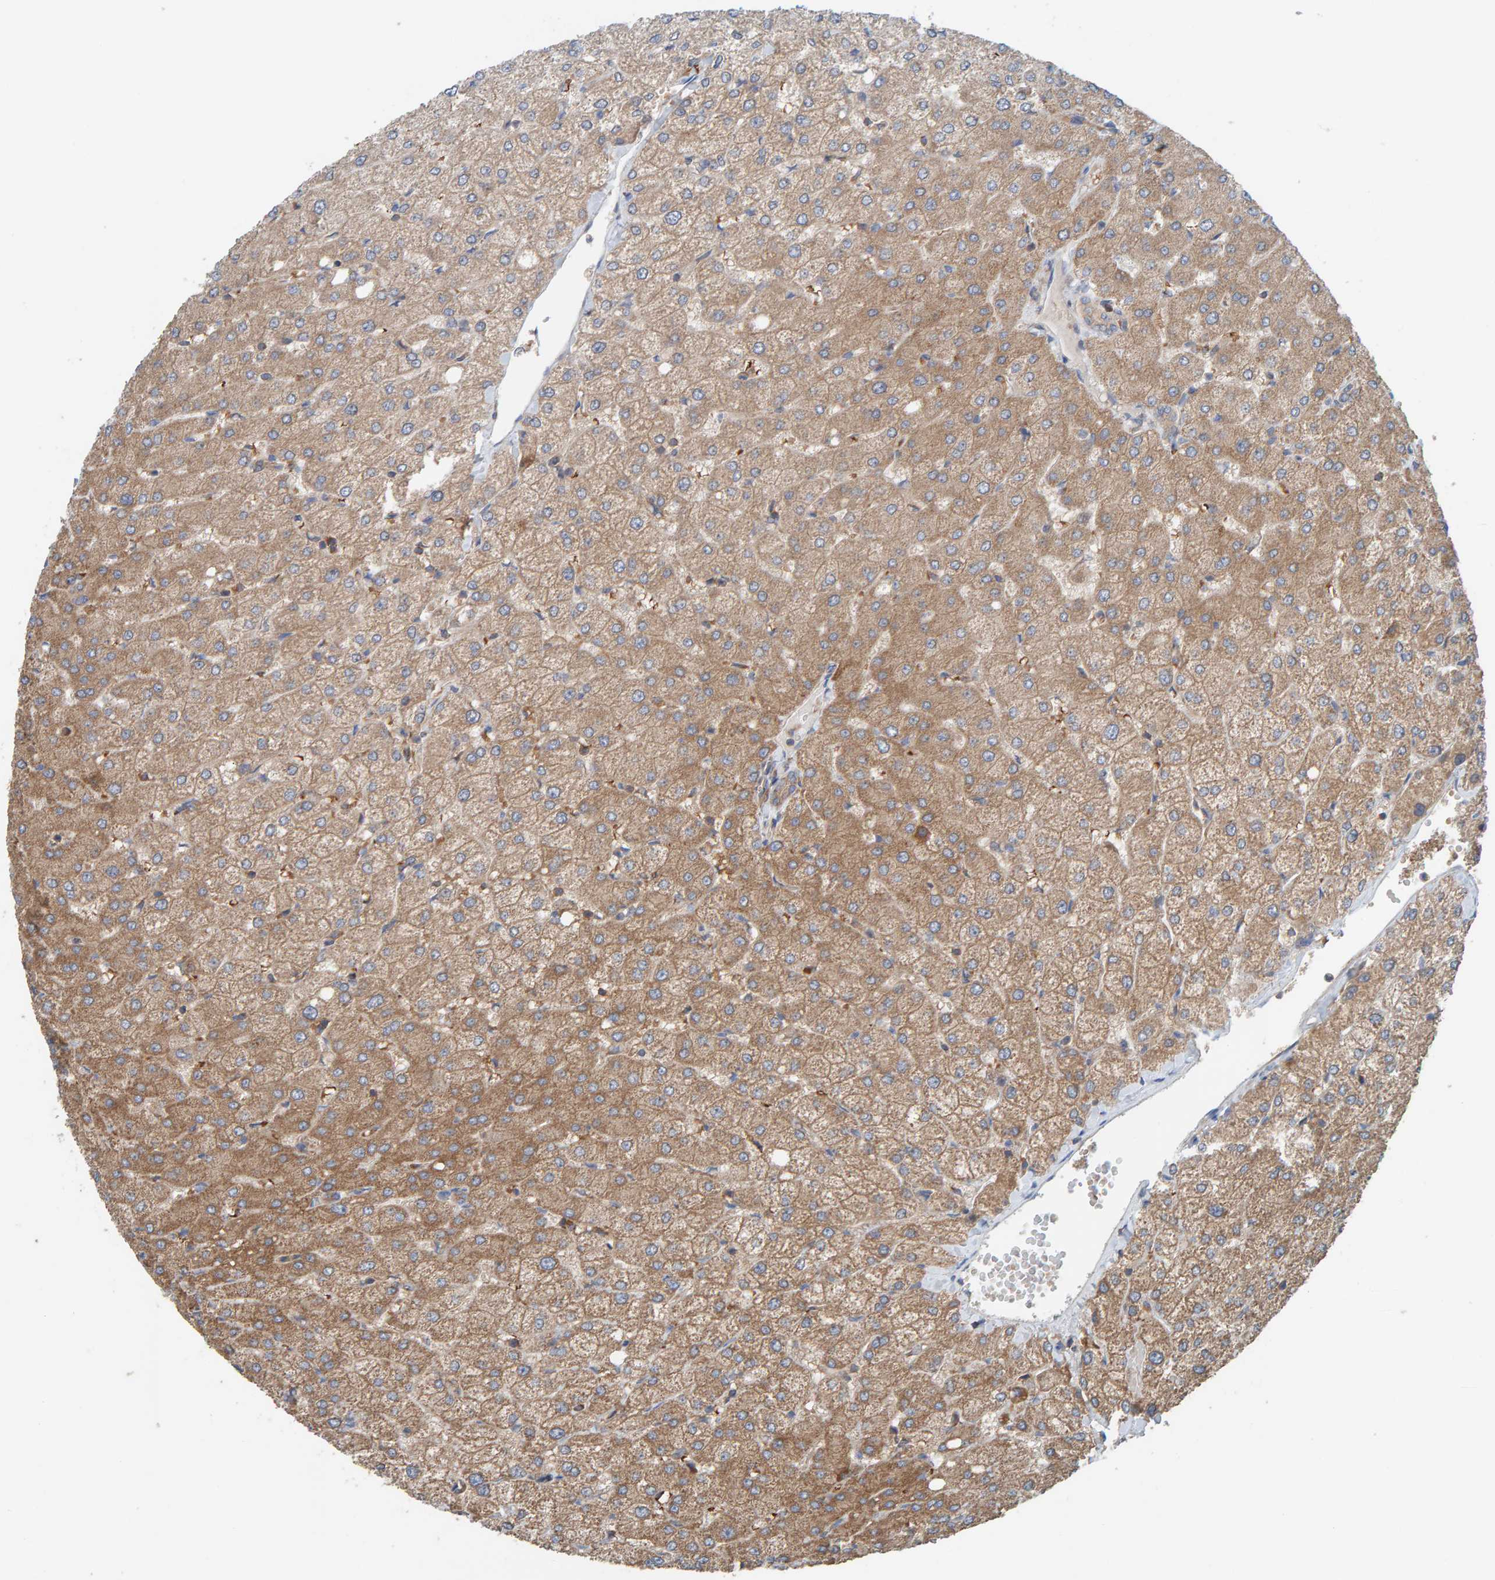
{"staining": {"intensity": "moderate", "quantity": "25%-75%", "location": "cytoplasmic/membranous"}, "tissue": "liver", "cell_type": "Cholangiocytes", "image_type": "normal", "snomed": [{"axis": "morphology", "description": "Normal tissue, NOS"}, {"axis": "topography", "description": "Liver"}], "caption": "An image of liver stained for a protein shows moderate cytoplasmic/membranous brown staining in cholangiocytes.", "gene": "UBAP1", "patient": {"sex": "female", "age": 54}}